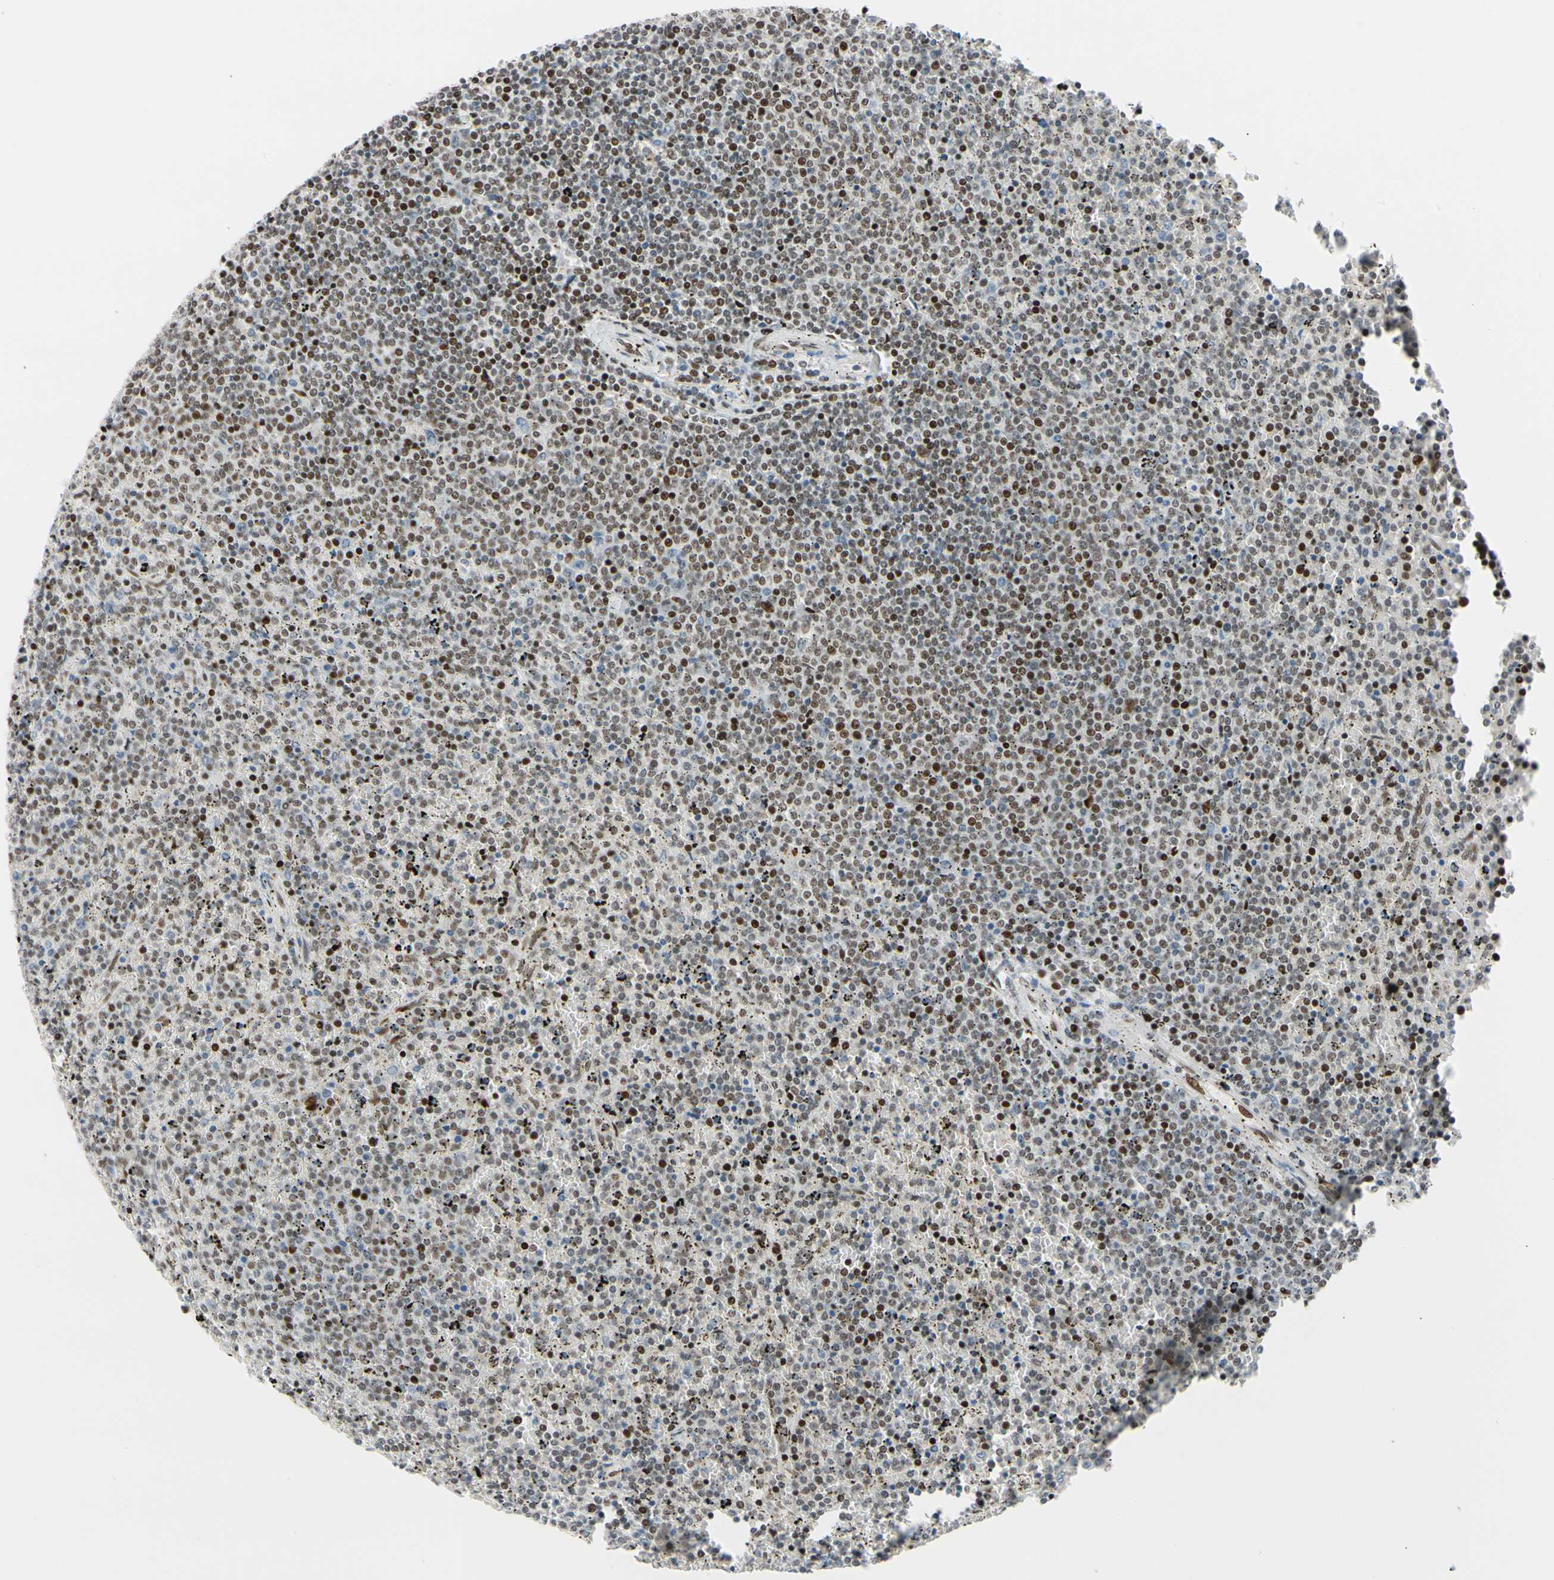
{"staining": {"intensity": "moderate", "quantity": ">75%", "location": "nuclear"}, "tissue": "lymphoma", "cell_type": "Tumor cells", "image_type": "cancer", "snomed": [{"axis": "morphology", "description": "Malignant lymphoma, non-Hodgkin's type, Low grade"}, {"axis": "topography", "description": "Spleen"}], "caption": "Immunohistochemistry (DAB (3,3'-diaminobenzidine)) staining of lymphoma exhibits moderate nuclear protein positivity in approximately >75% of tumor cells. The staining was performed using DAB to visualize the protein expression in brown, while the nuclei were stained in blue with hematoxylin (Magnification: 20x).", "gene": "FOXO3", "patient": {"sex": "female", "age": 77}}